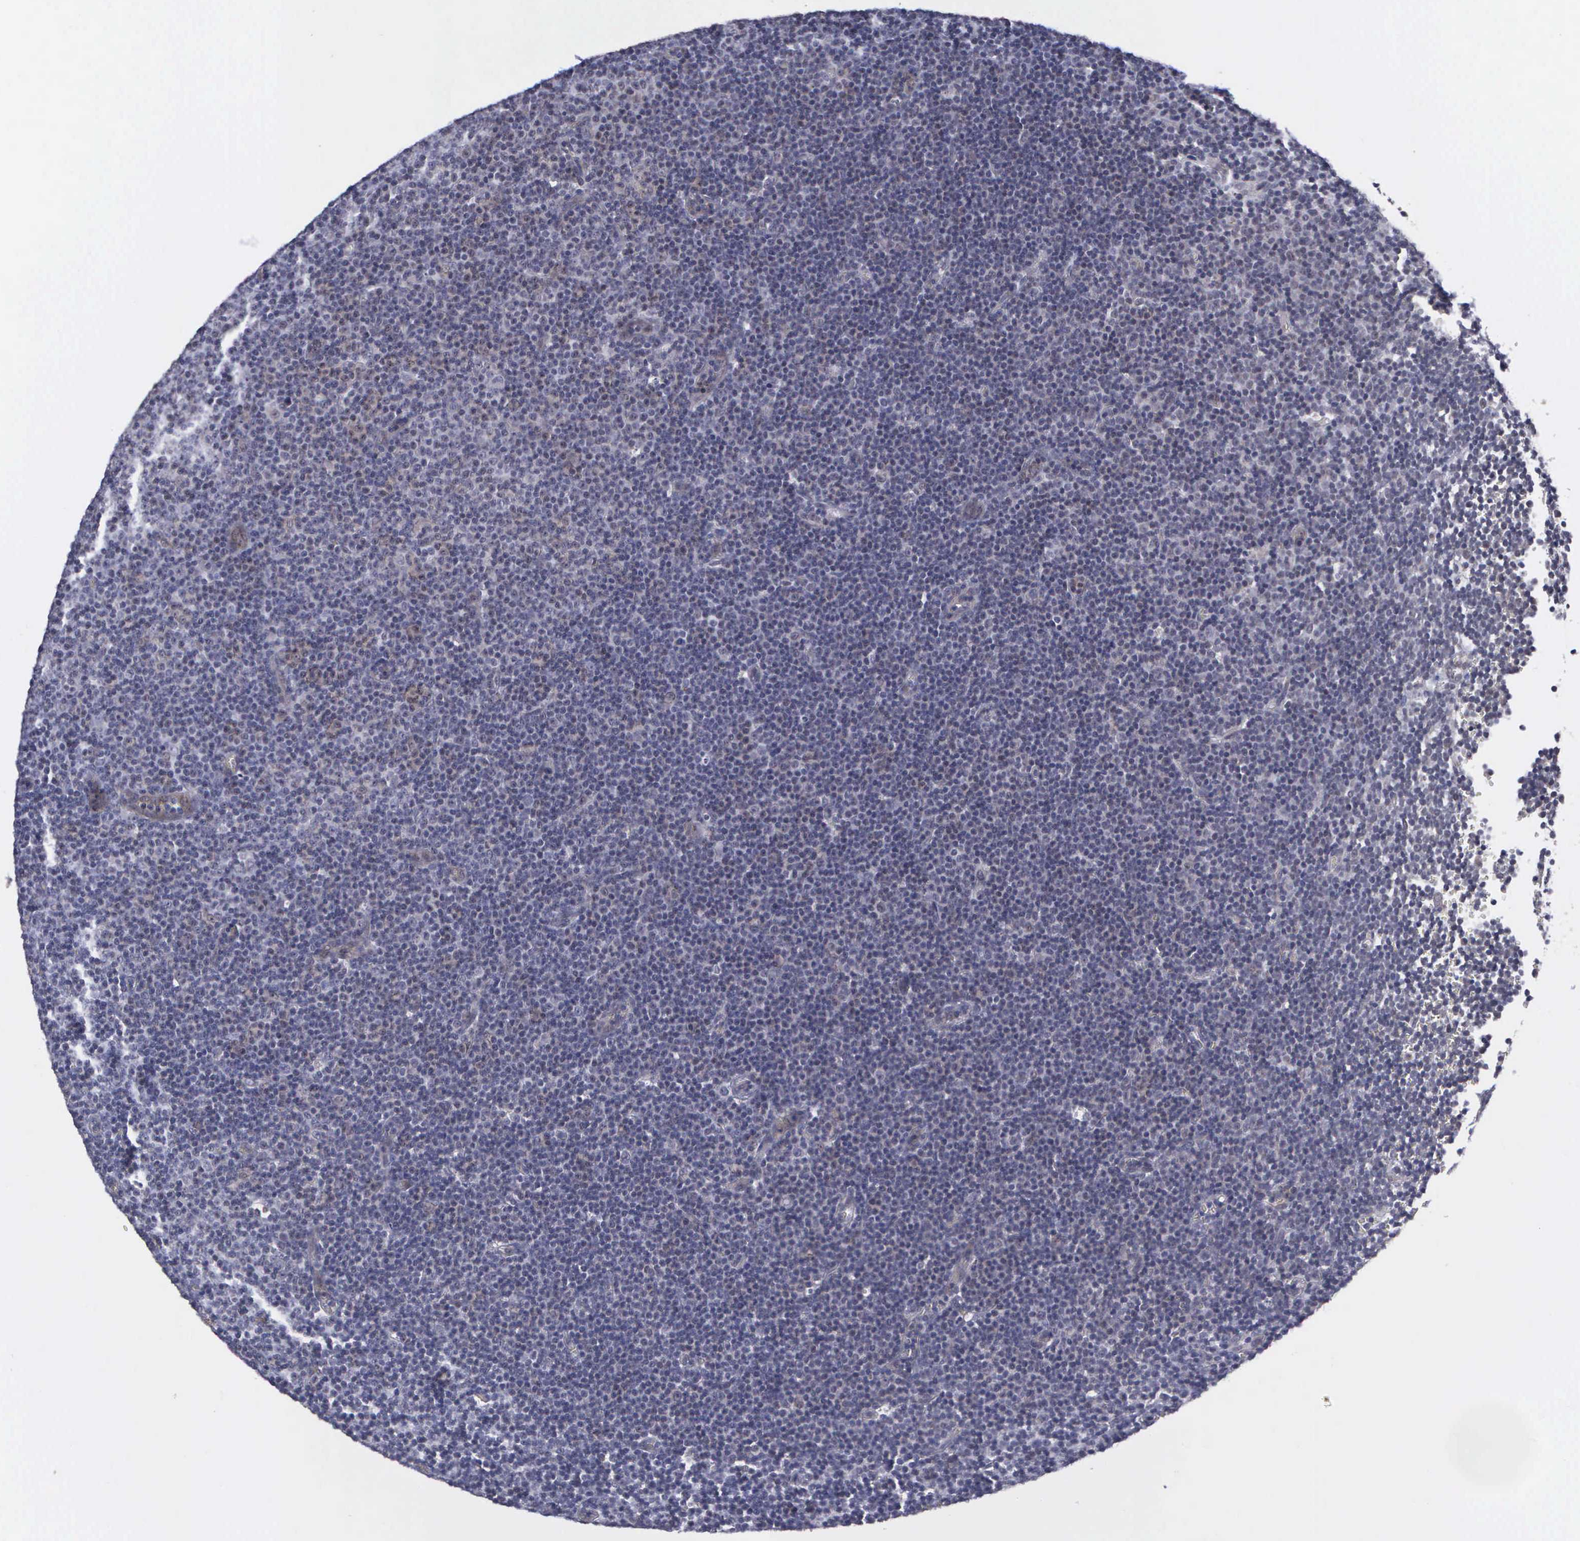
{"staining": {"intensity": "weak", "quantity": "<25%", "location": "cytoplasmic/membranous"}, "tissue": "lymphoma", "cell_type": "Tumor cells", "image_type": "cancer", "snomed": [{"axis": "morphology", "description": "Malignant lymphoma, non-Hodgkin's type, Low grade"}, {"axis": "topography", "description": "Lymph node"}], "caption": "Lymphoma was stained to show a protein in brown. There is no significant staining in tumor cells.", "gene": "MAP3K9", "patient": {"sex": "male", "age": 57}}